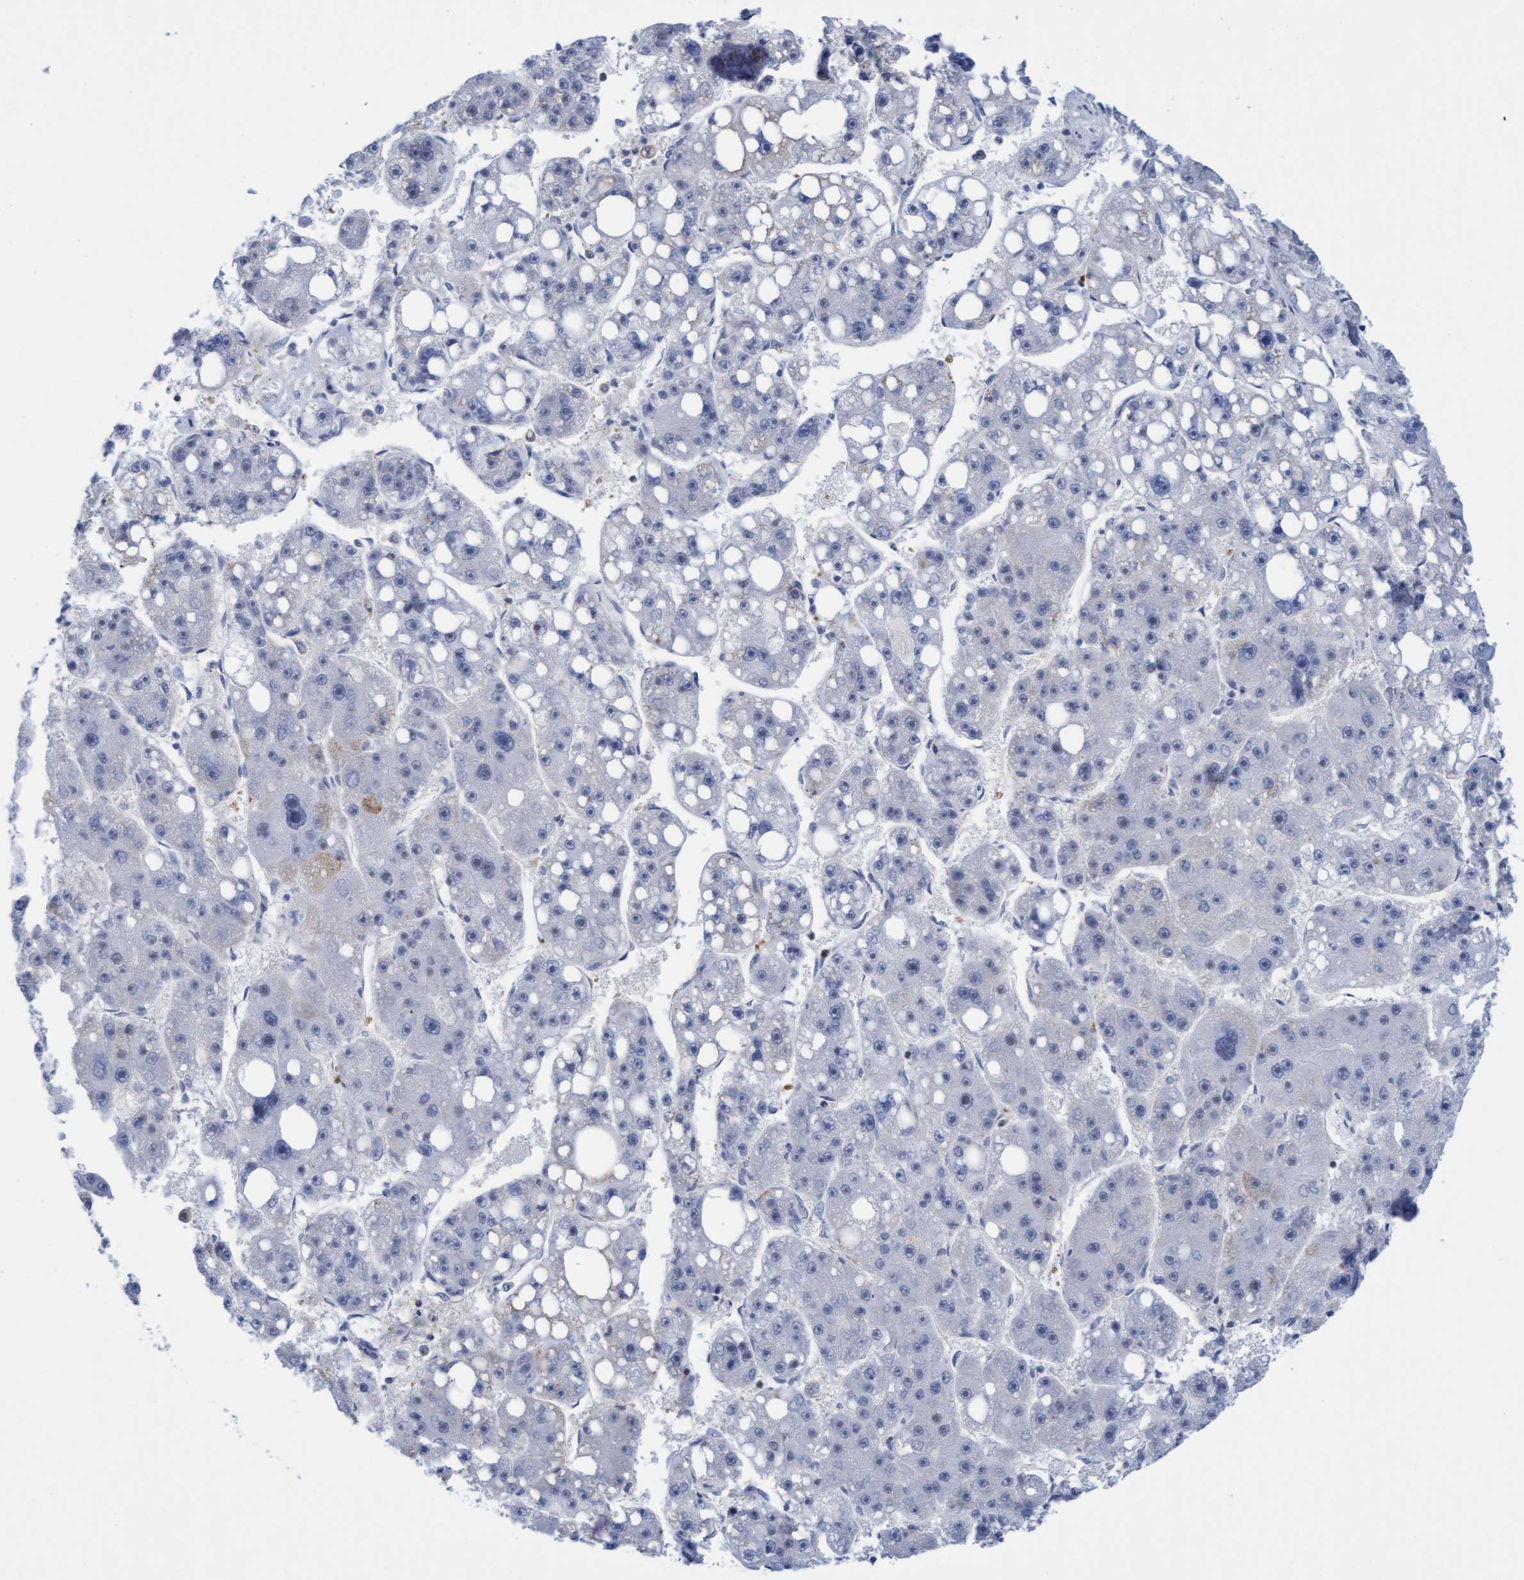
{"staining": {"intensity": "negative", "quantity": "none", "location": "none"}, "tissue": "liver cancer", "cell_type": "Tumor cells", "image_type": "cancer", "snomed": [{"axis": "morphology", "description": "Carcinoma, Hepatocellular, NOS"}, {"axis": "topography", "description": "Liver"}], "caption": "Immunohistochemistry (IHC) micrograph of liver cancer (hepatocellular carcinoma) stained for a protein (brown), which reveals no expression in tumor cells. (Stains: DAB immunohistochemistry with hematoxylin counter stain, Microscopy: brightfield microscopy at high magnification).", "gene": "FNBP1", "patient": {"sex": "female", "age": 61}}